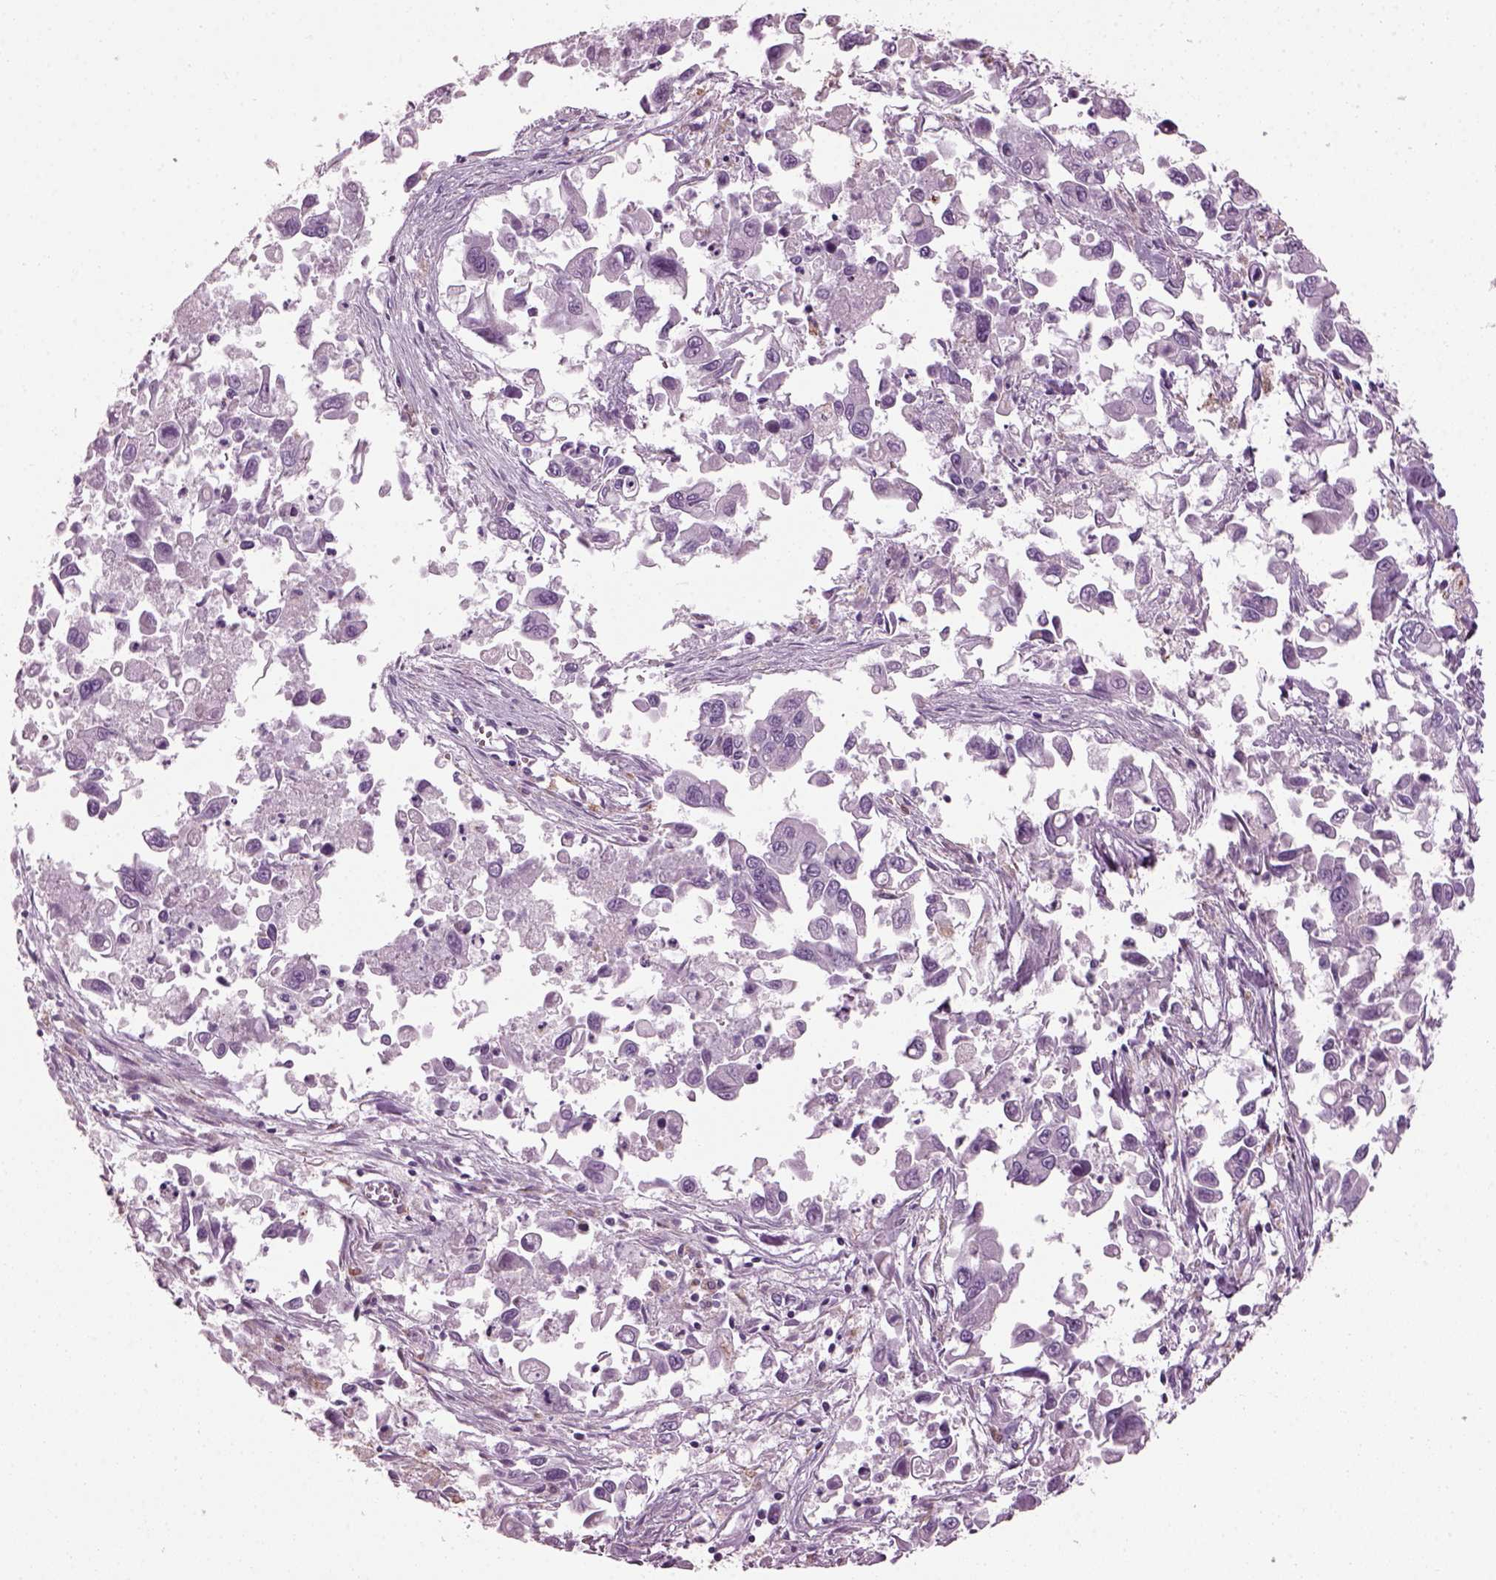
{"staining": {"intensity": "negative", "quantity": "none", "location": "none"}, "tissue": "pancreatic cancer", "cell_type": "Tumor cells", "image_type": "cancer", "snomed": [{"axis": "morphology", "description": "Adenocarcinoma, NOS"}, {"axis": "topography", "description": "Pancreas"}], "caption": "IHC histopathology image of neoplastic tissue: human pancreatic cancer (adenocarcinoma) stained with DAB (3,3'-diaminobenzidine) exhibits no significant protein staining in tumor cells.", "gene": "TMEM231", "patient": {"sex": "female", "age": 83}}